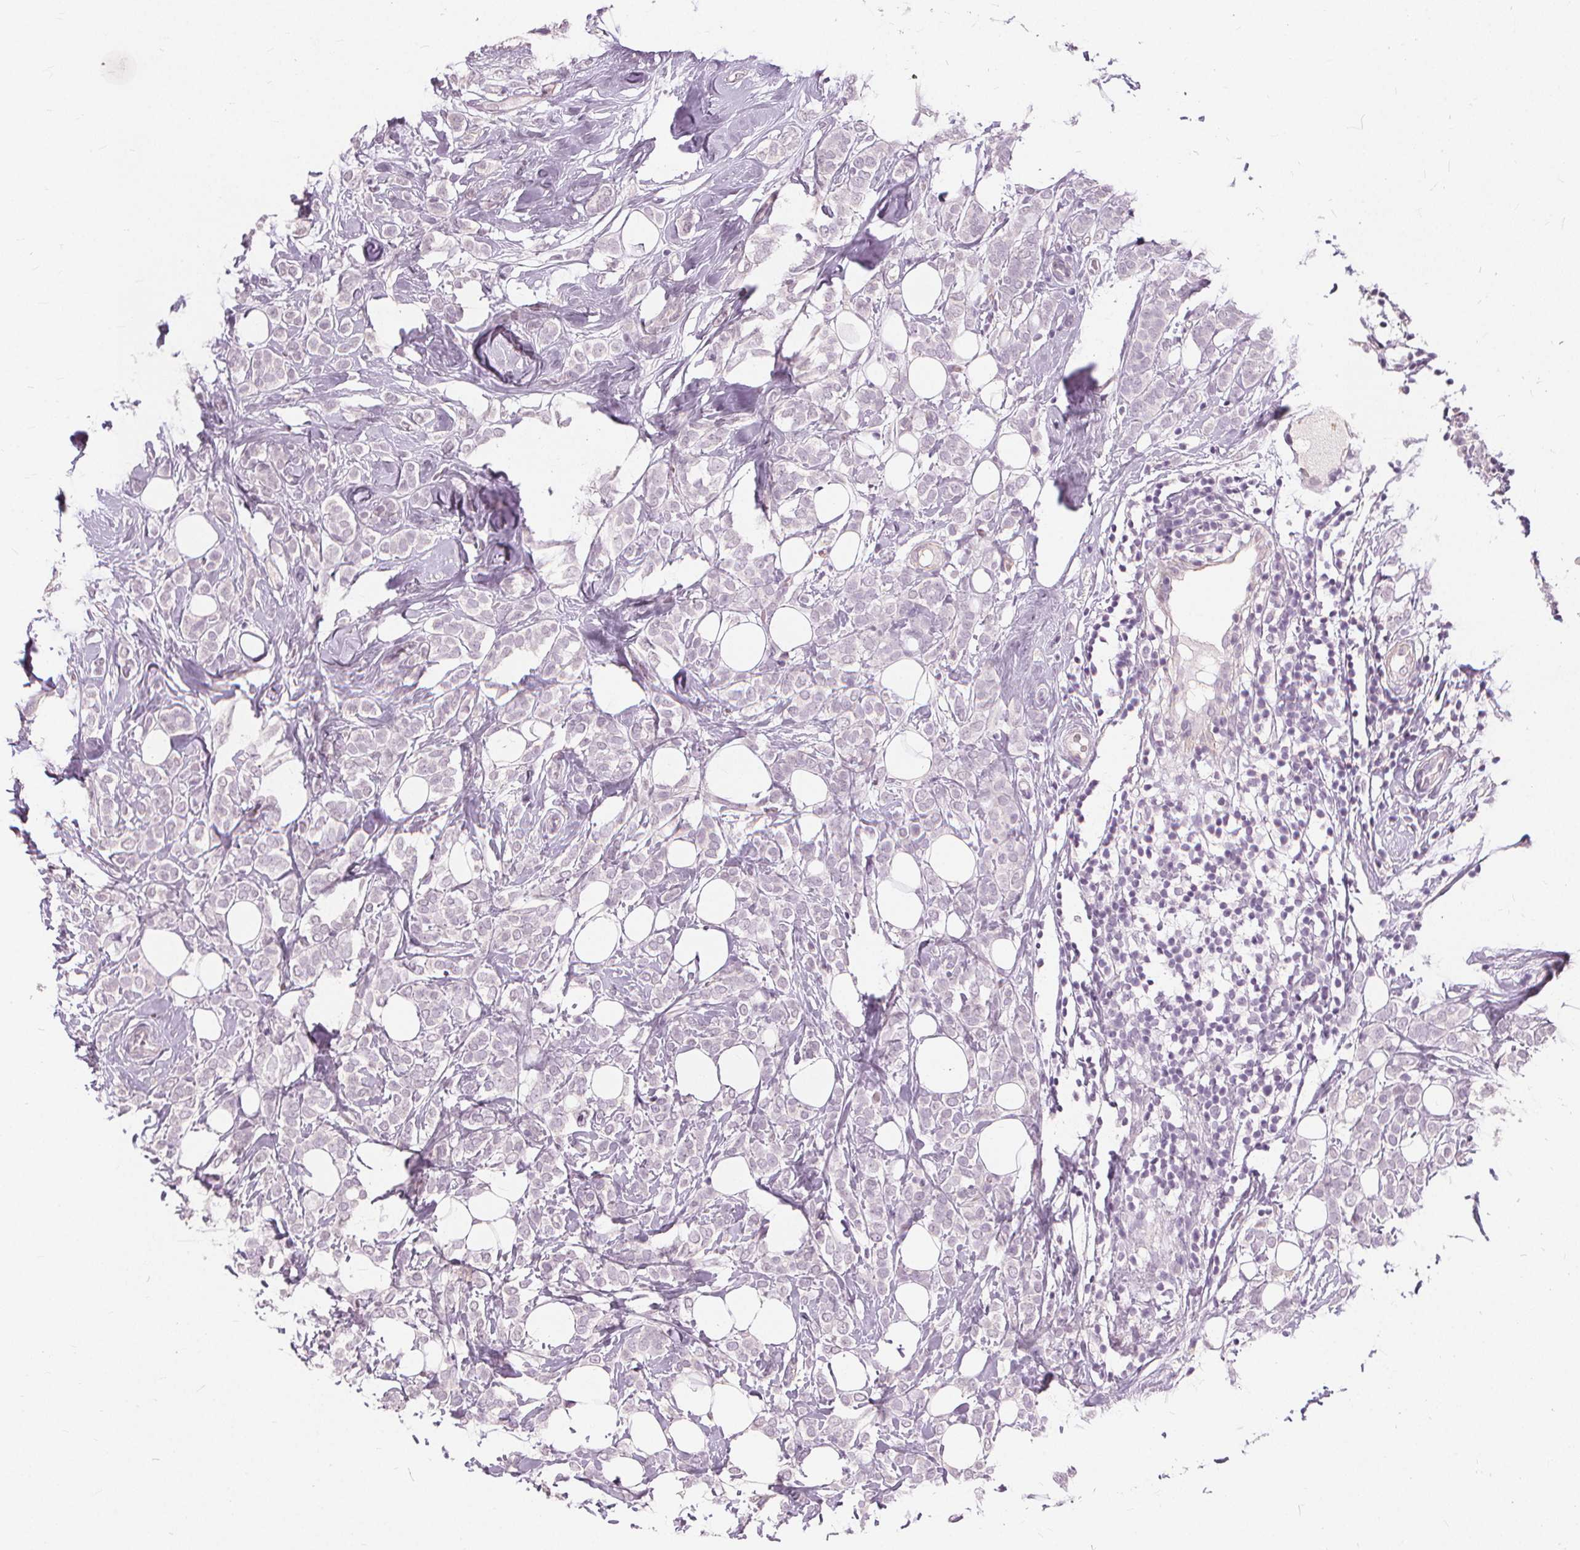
{"staining": {"intensity": "negative", "quantity": "none", "location": "none"}, "tissue": "breast cancer", "cell_type": "Tumor cells", "image_type": "cancer", "snomed": [{"axis": "morphology", "description": "Lobular carcinoma"}, {"axis": "topography", "description": "Breast"}], "caption": "This photomicrograph is of breast cancer (lobular carcinoma) stained with IHC to label a protein in brown with the nuclei are counter-stained blue. There is no positivity in tumor cells. (Stains: DAB (3,3'-diaminobenzidine) immunohistochemistry (IHC) with hematoxylin counter stain, Microscopy: brightfield microscopy at high magnification).", "gene": "SFTPD", "patient": {"sex": "female", "age": 49}}